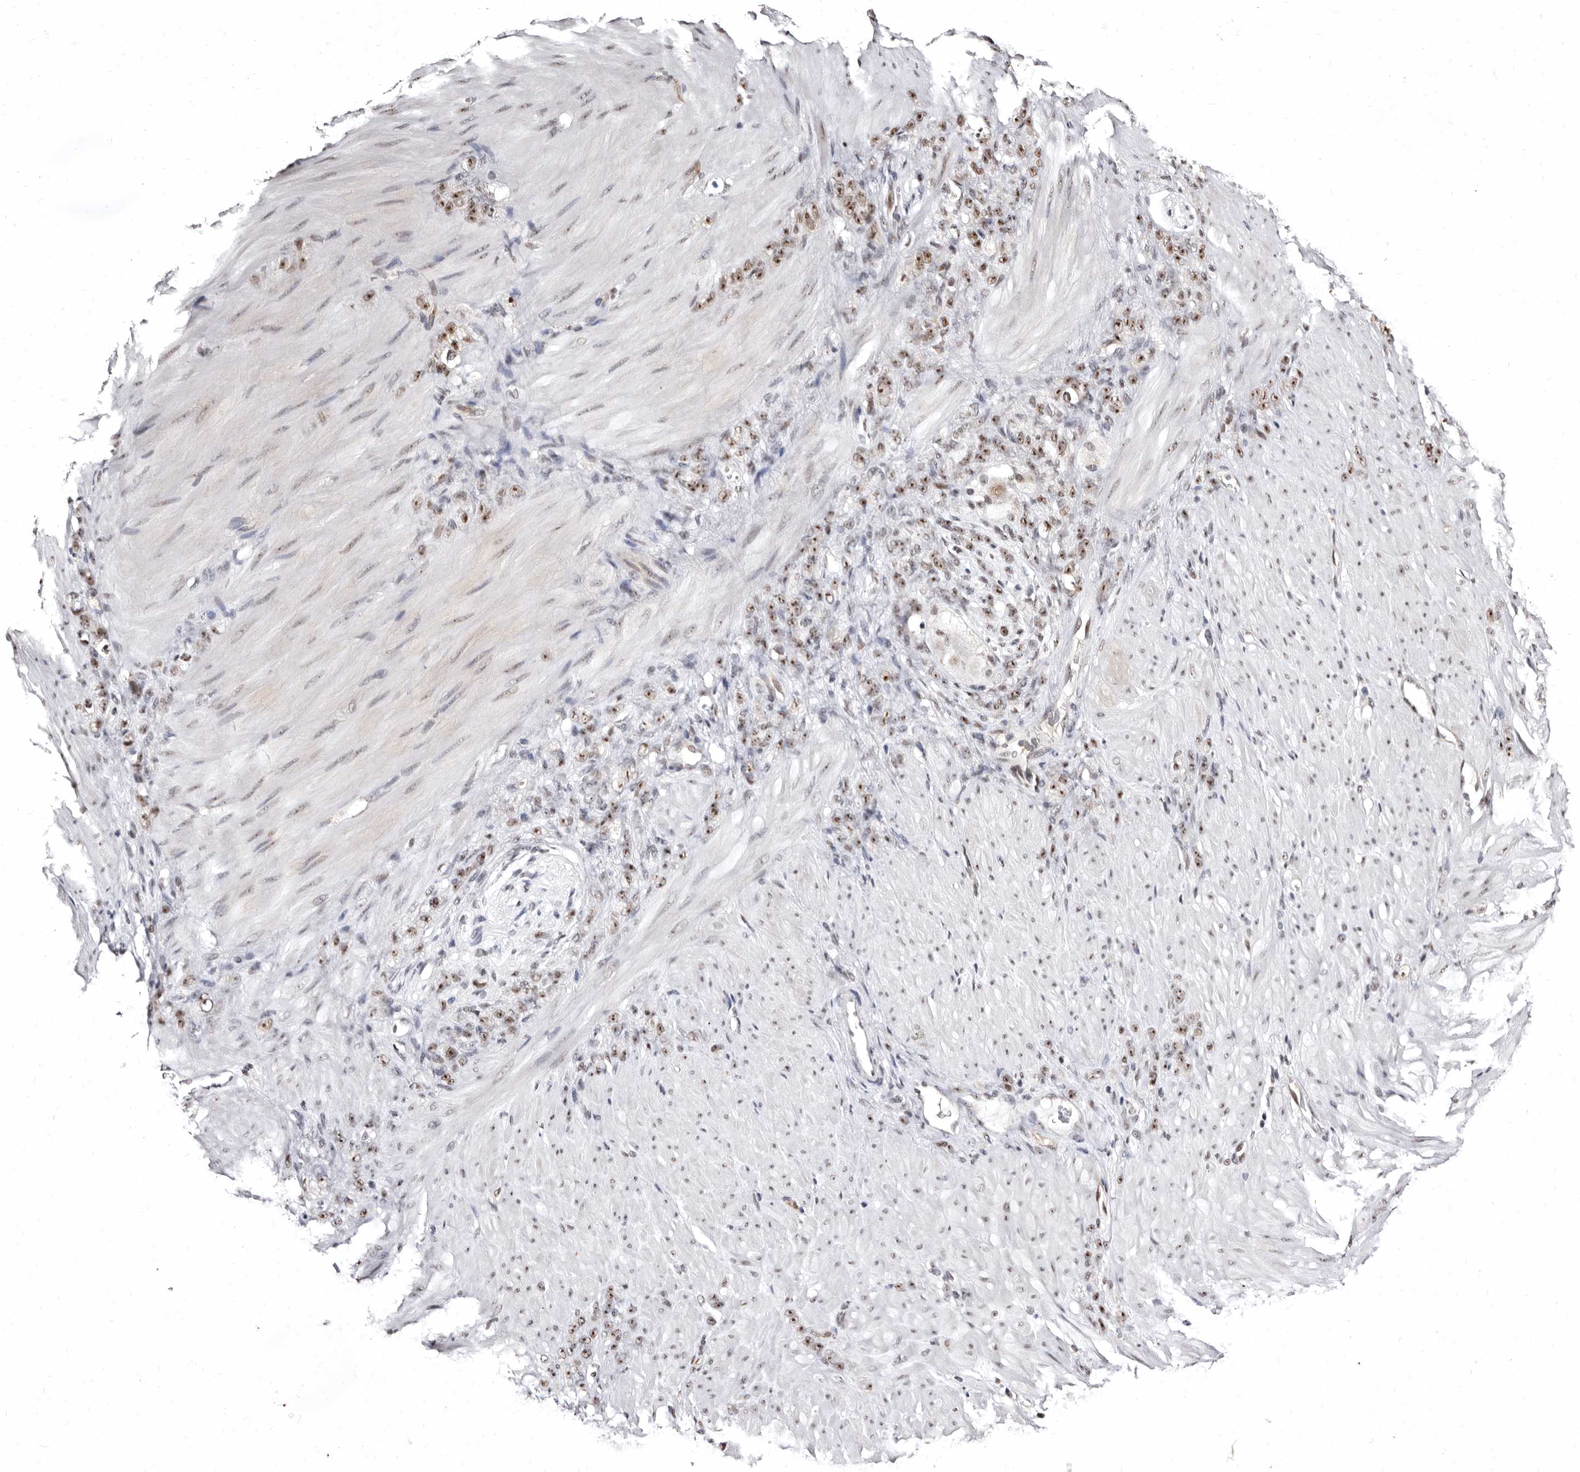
{"staining": {"intensity": "moderate", "quantity": ">75%", "location": "nuclear"}, "tissue": "stomach cancer", "cell_type": "Tumor cells", "image_type": "cancer", "snomed": [{"axis": "morphology", "description": "Normal tissue, NOS"}, {"axis": "morphology", "description": "Adenocarcinoma, NOS"}, {"axis": "topography", "description": "Stomach"}], "caption": "The micrograph demonstrates a brown stain indicating the presence of a protein in the nuclear of tumor cells in stomach cancer (adenocarcinoma). (IHC, brightfield microscopy, high magnification).", "gene": "ANAPC11", "patient": {"sex": "male", "age": 82}}